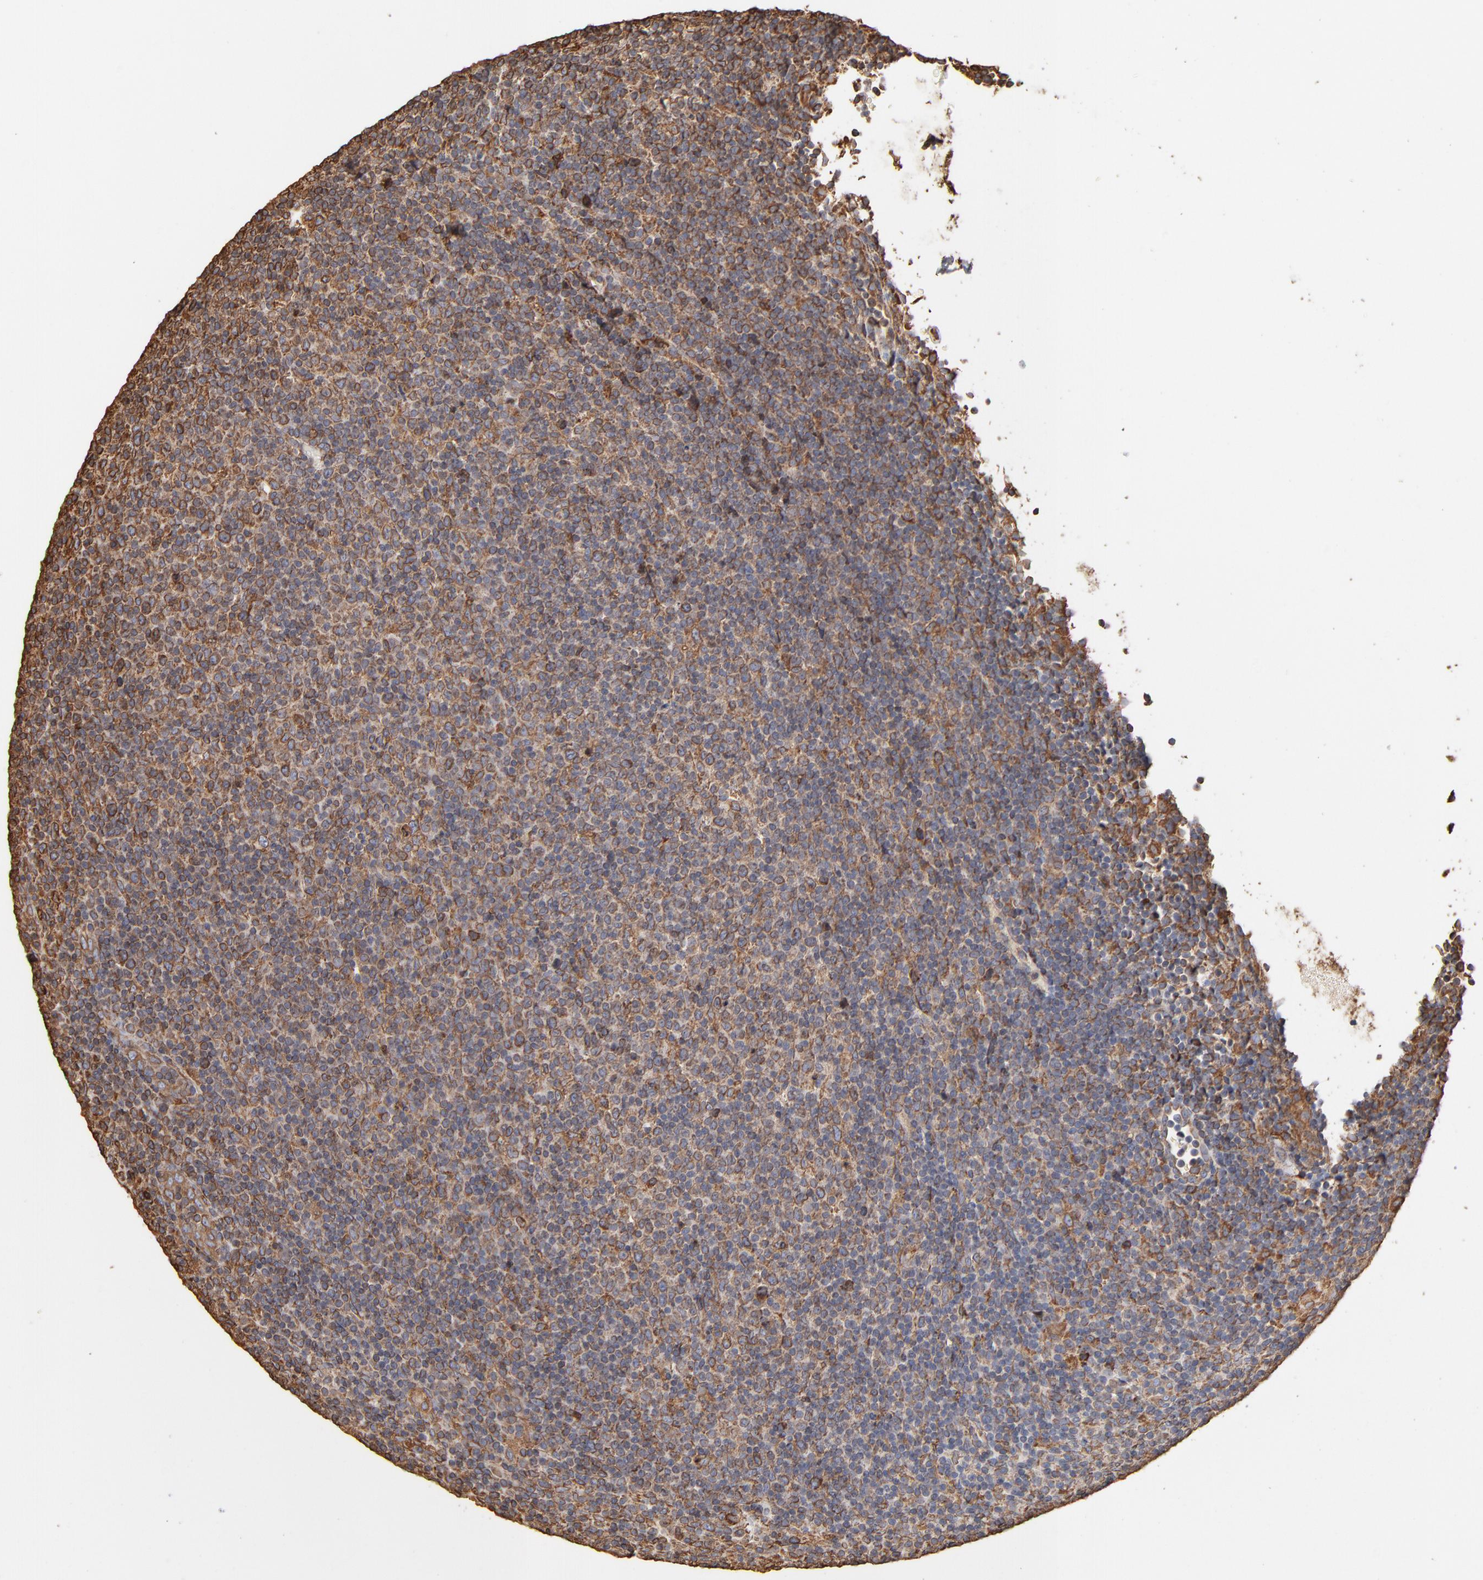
{"staining": {"intensity": "moderate", "quantity": "25%-75%", "location": "cytoplasmic/membranous"}, "tissue": "lymphoma", "cell_type": "Tumor cells", "image_type": "cancer", "snomed": [{"axis": "morphology", "description": "Malignant lymphoma, non-Hodgkin's type, Low grade"}, {"axis": "topography", "description": "Lymph node"}], "caption": "Immunohistochemical staining of lymphoma demonstrates medium levels of moderate cytoplasmic/membranous expression in approximately 25%-75% of tumor cells.", "gene": "PDIA3", "patient": {"sex": "male", "age": 70}}